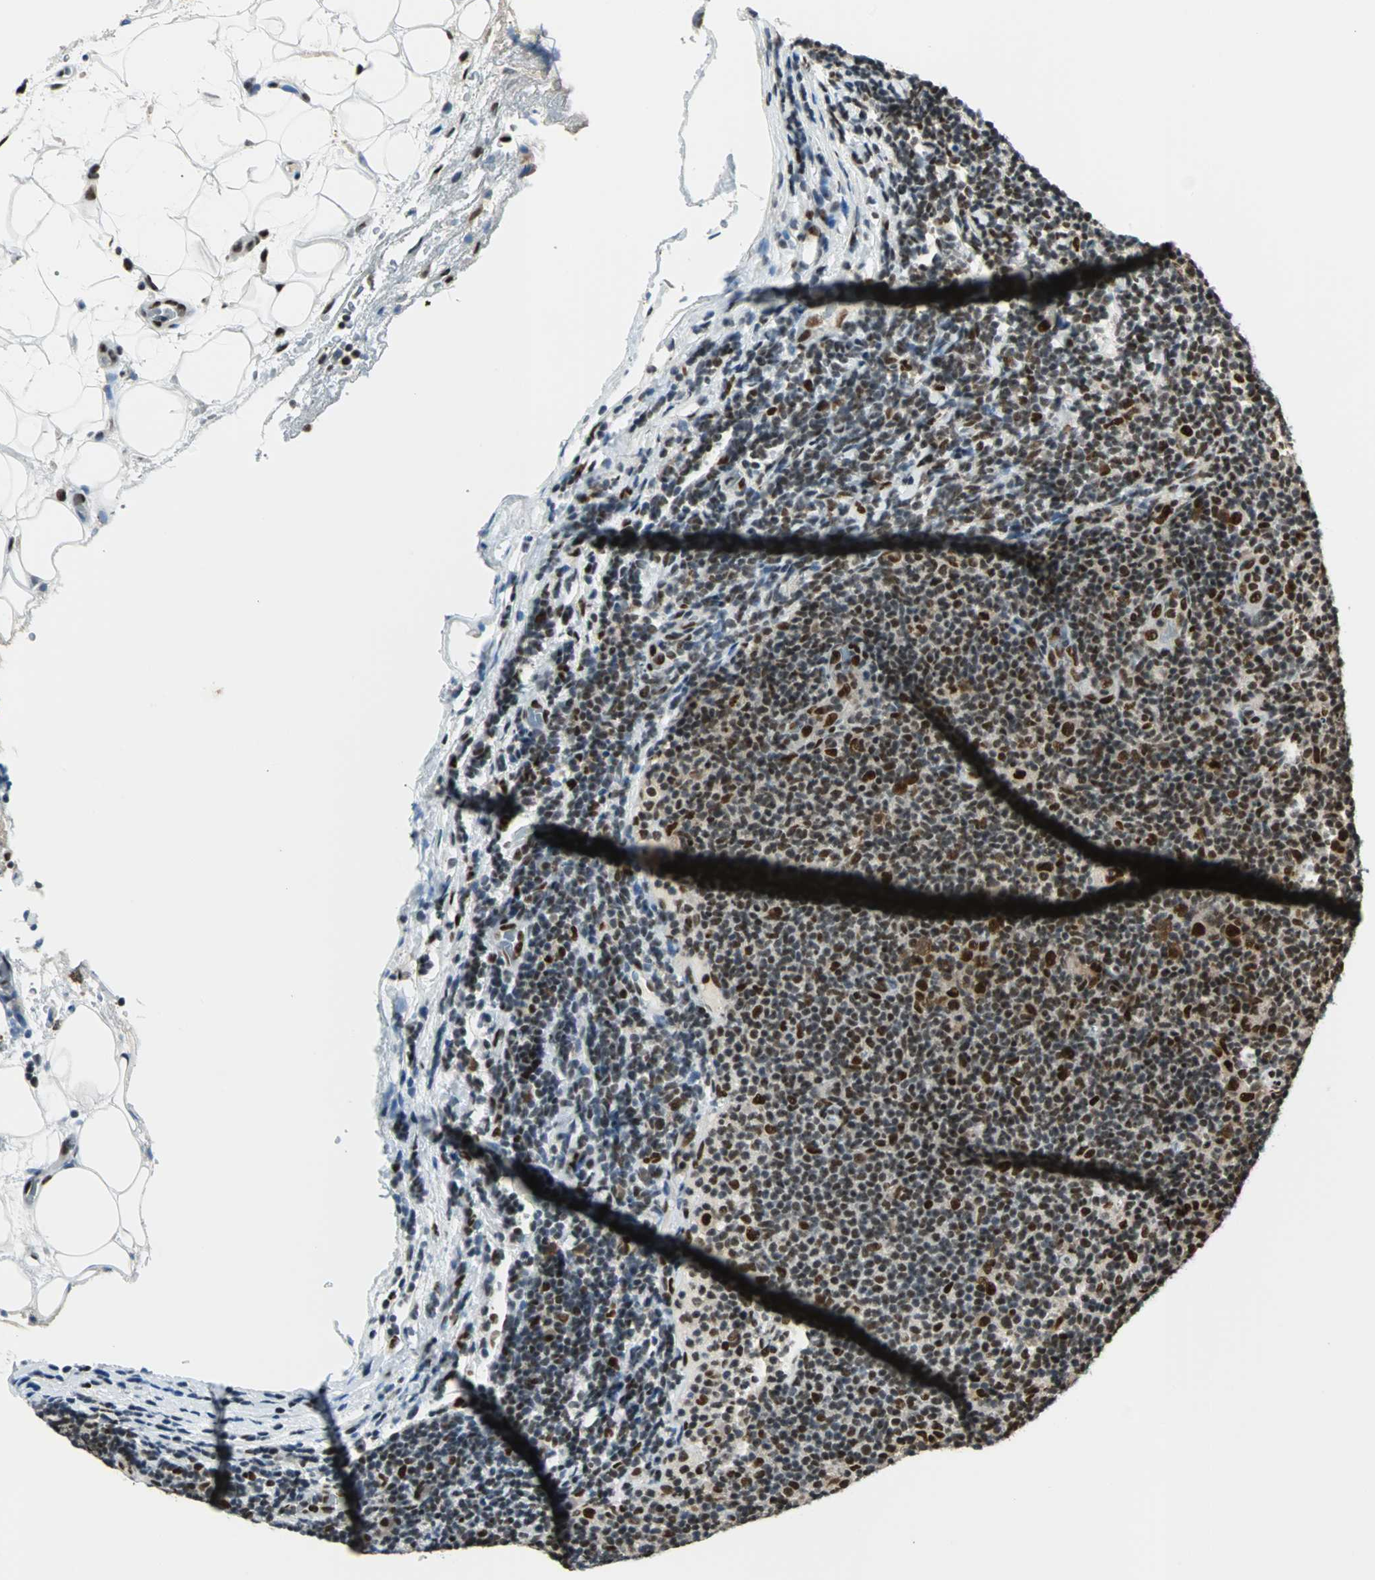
{"staining": {"intensity": "strong", "quantity": ">75%", "location": "nuclear"}, "tissue": "lymphoma", "cell_type": "Tumor cells", "image_type": "cancer", "snomed": [{"axis": "morphology", "description": "Malignant lymphoma, non-Hodgkin's type, Low grade"}, {"axis": "topography", "description": "Lymph node"}], "caption": "Immunohistochemical staining of lymphoma reveals high levels of strong nuclear protein staining in about >75% of tumor cells. (DAB (3,3'-diaminobenzidine) = brown stain, brightfield microscopy at high magnification).", "gene": "XRCC4", "patient": {"sex": "male", "age": 83}}